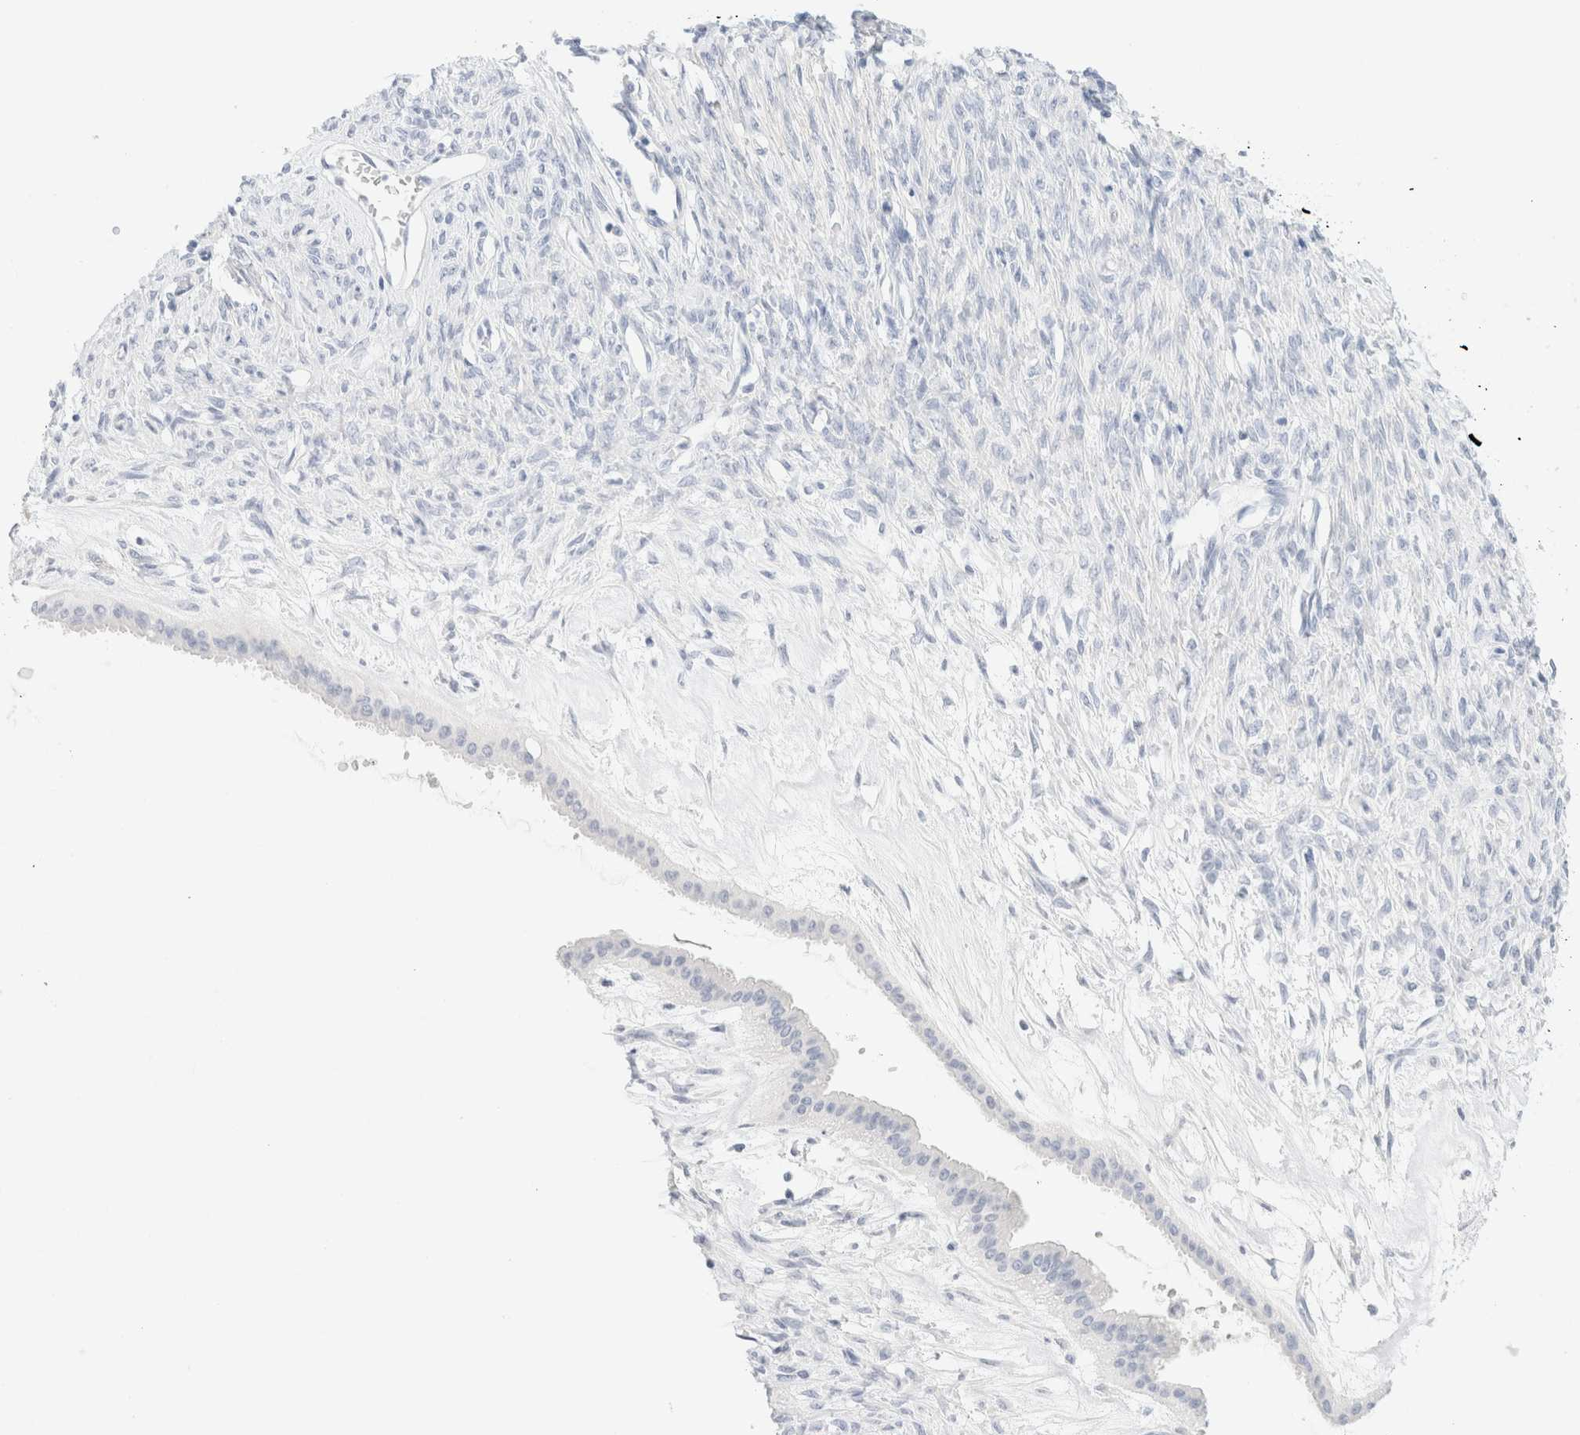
{"staining": {"intensity": "negative", "quantity": "none", "location": "none"}, "tissue": "ovarian cancer", "cell_type": "Tumor cells", "image_type": "cancer", "snomed": [{"axis": "morphology", "description": "Cystadenocarcinoma, mucinous, NOS"}, {"axis": "topography", "description": "Ovary"}], "caption": "IHC of human ovarian mucinous cystadenocarcinoma demonstrates no staining in tumor cells. (Brightfield microscopy of DAB (3,3'-diaminobenzidine) immunohistochemistry (IHC) at high magnification).", "gene": "DPYS", "patient": {"sex": "female", "age": 73}}